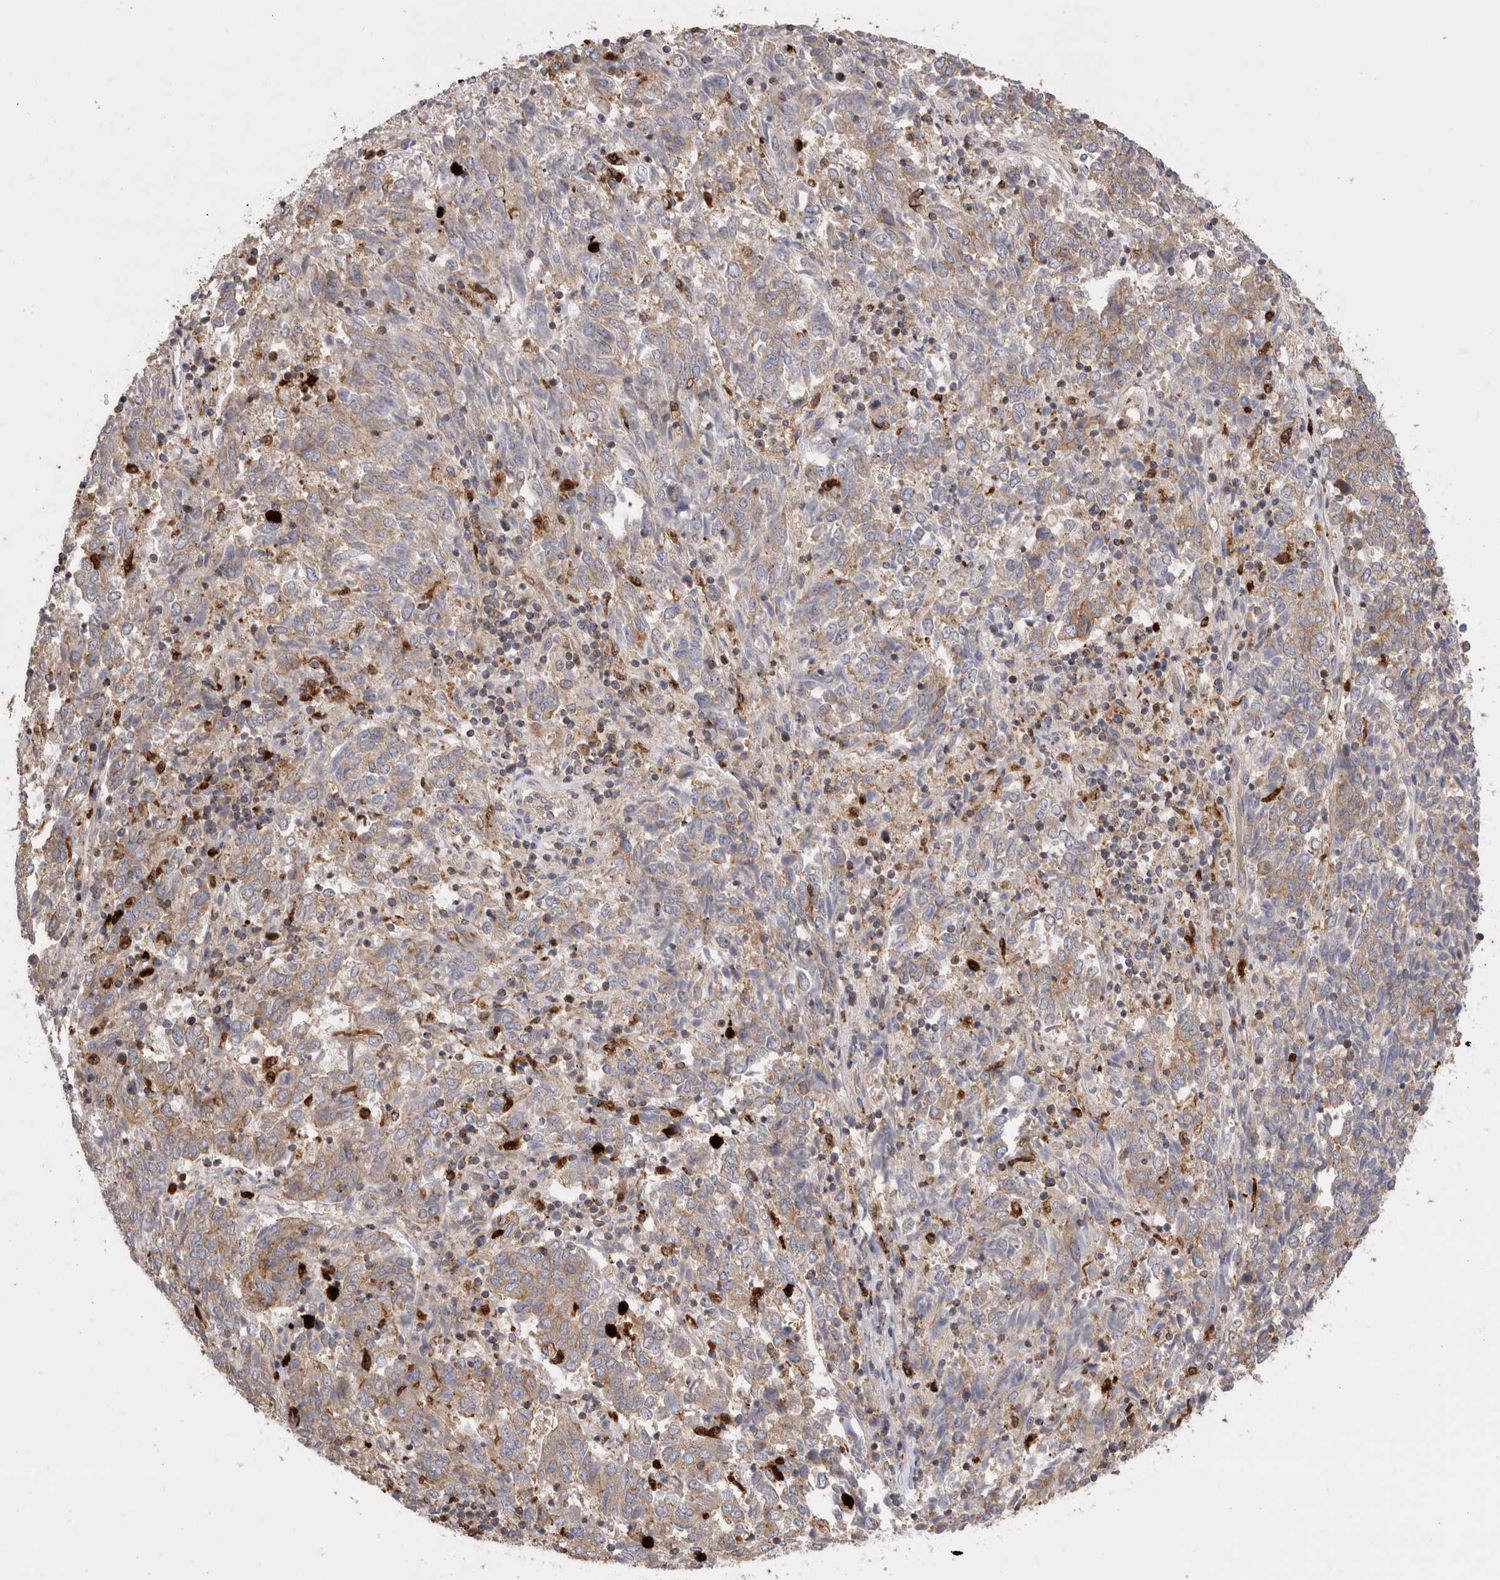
{"staining": {"intensity": "weak", "quantity": ">75%", "location": "cytoplasmic/membranous"}, "tissue": "endometrial cancer", "cell_type": "Tumor cells", "image_type": "cancer", "snomed": [{"axis": "morphology", "description": "Adenocarcinoma, NOS"}, {"axis": "topography", "description": "Endometrium"}], "caption": "Human adenocarcinoma (endometrial) stained with a brown dye demonstrates weak cytoplasmic/membranous positive positivity in about >75% of tumor cells.", "gene": "NXT2", "patient": {"sex": "female", "age": 80}}